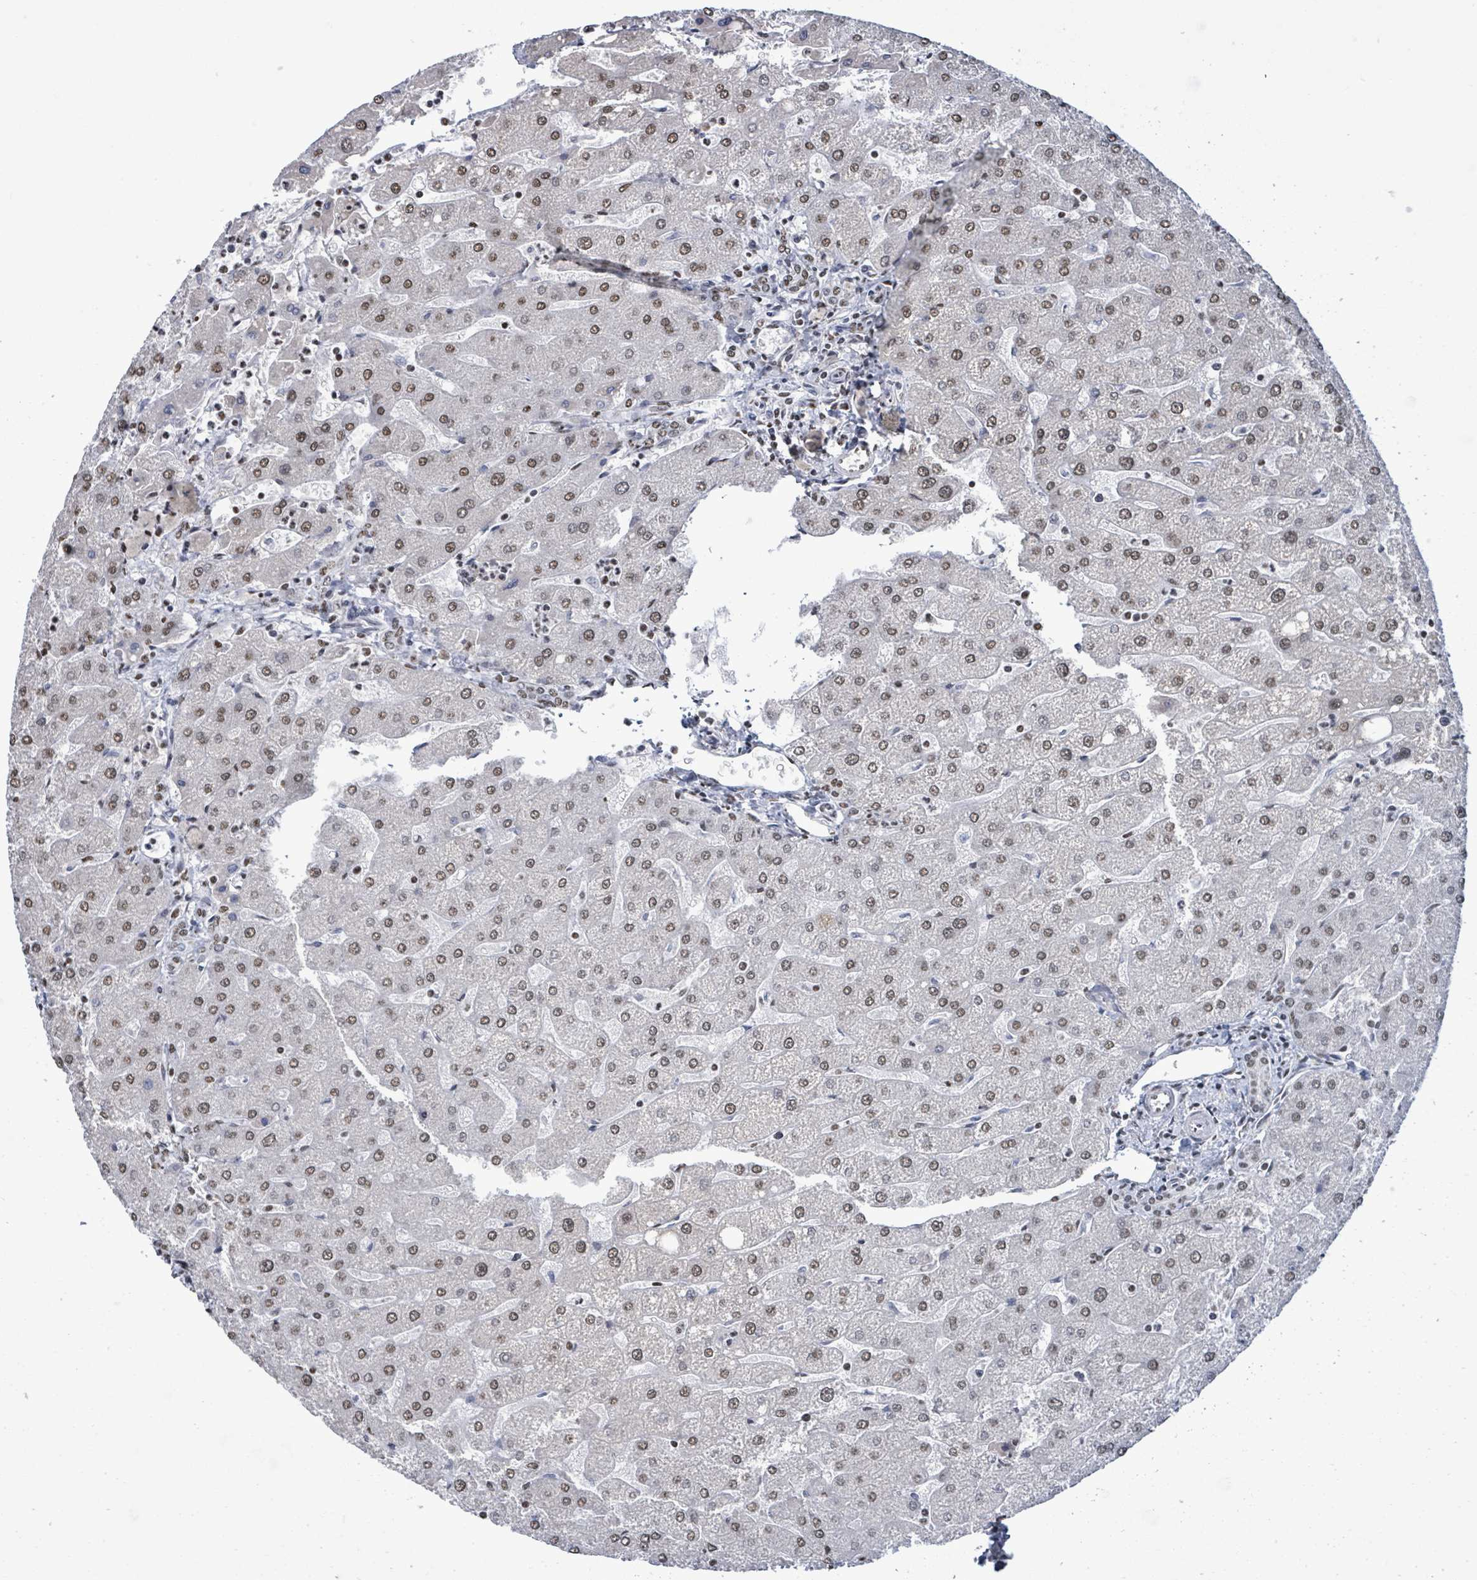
{"staining": {"intensity": "weak", "quantity": ">75%", "location": "nuclear"}, "tissue": "liver", "cell_type": "Cholangiocytes", "image_type": "normal", "snomed": [{"axis": "morphology", "description": "Normal tissue, NOS"}, {"axis": "topography", "description": "Liver"}], "caption": "The photomicrograph displays immunohistochemical staining of normal liver. There is weak nuclear positivity is present in about >75% of cholangiocytes.", "gene": "SAMD14", "patient": {"sex": "male", "age": 67}}